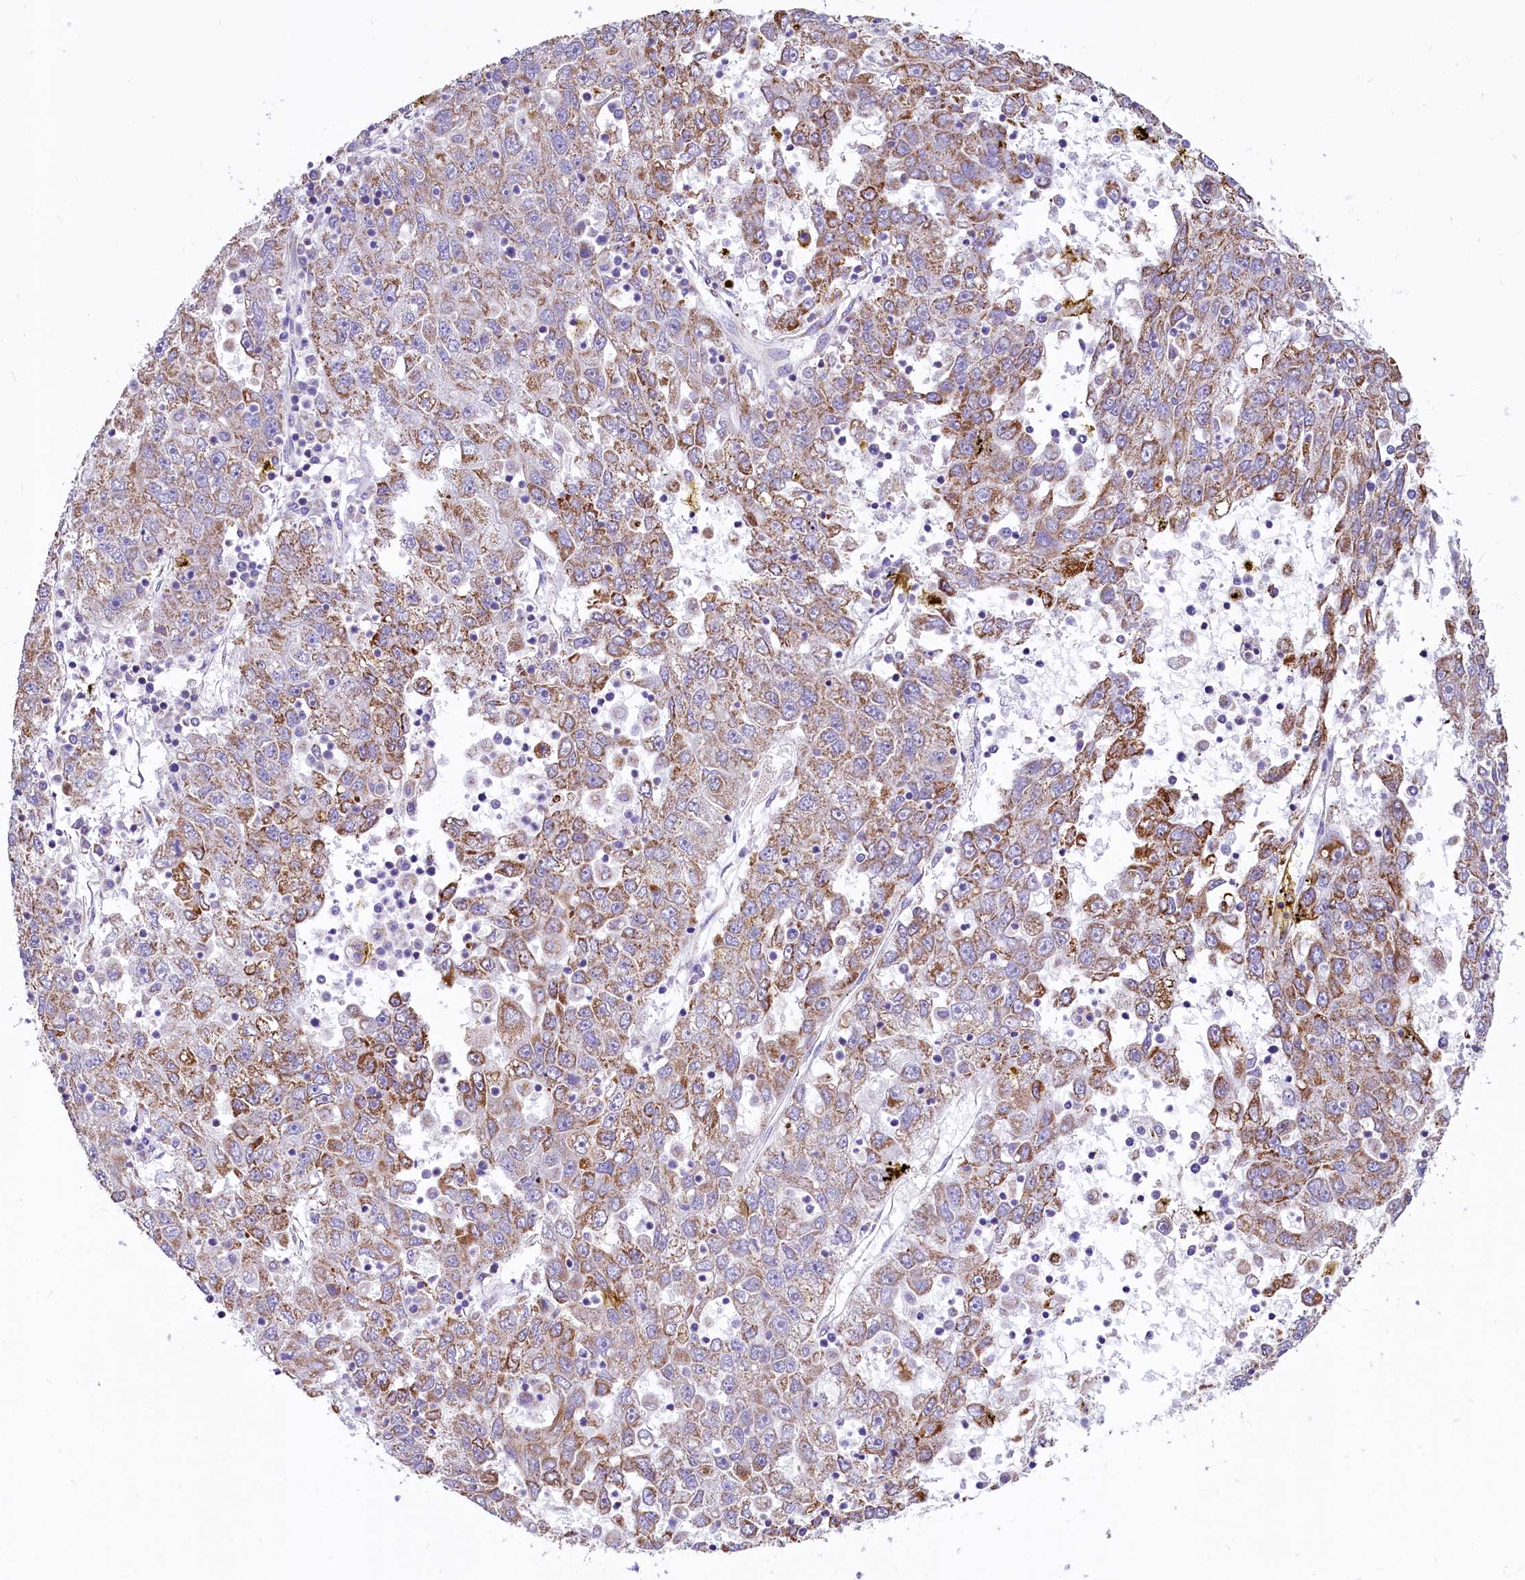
{"staining": {"intensity": "moderate", "quantity": "25%-75%", "location": "cytoplasmic/membranous"}, "tissue": "liver cancer", "cell_type": "Tumor cells", "image_type": "cancer", "snomed": [{"axis": "morphology", "description": "Carcinoma, Hepatocellular, NOS"}, {"axis": "topography", "description": "Liver"}], "caption": "Human liver cancer stained with a brown dye demonstrates moderate cytoplasmic/membranous positive expression in about 25%-75% of tumor cells.", "gene": "VWCE", "patient": {"sex": "male", "age": 49}}